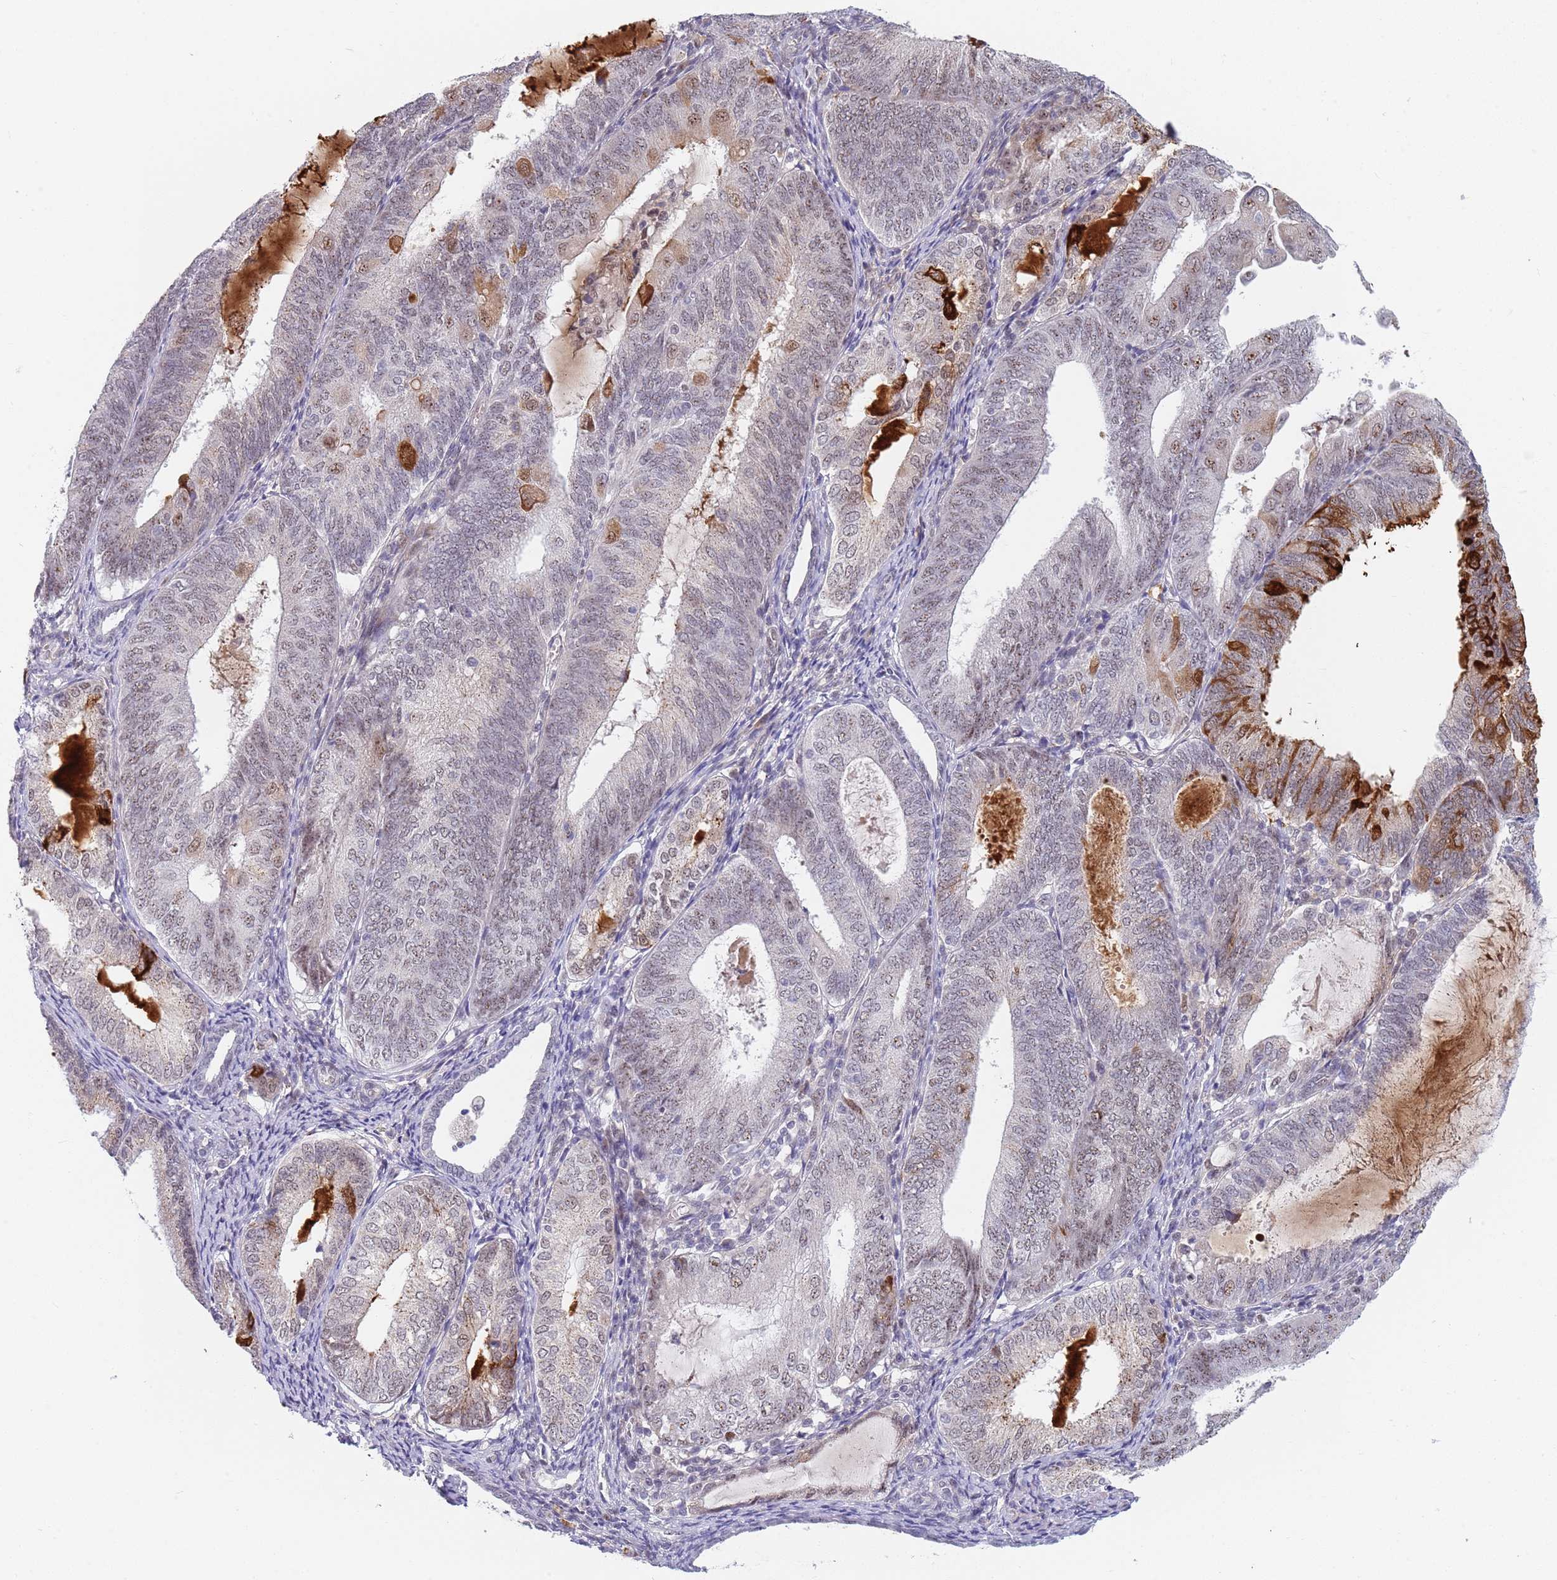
{"staining": {"intensity": "moderate", "quantity": "<25%", "location": "cytoplasmic/membranous,nuclear"}, "tissue": "endometrial cancer", "cell_type": "Tumor cells", "image_type": "cancer", "snomed": [{"axis": "morphology", "description": "Adenocarcinoma, NOS"}, {"axis": "topography", "description": "Endometrium"}], "caption": "Protein expression analysis of endometrial cancer (adenocarcinoma) displays moderate cytoplasmic/membranous and nuclear expression in about <25% of tumor cells.", "gene": "PLCL2", "patient": {"sex": "female", "age": 81}}